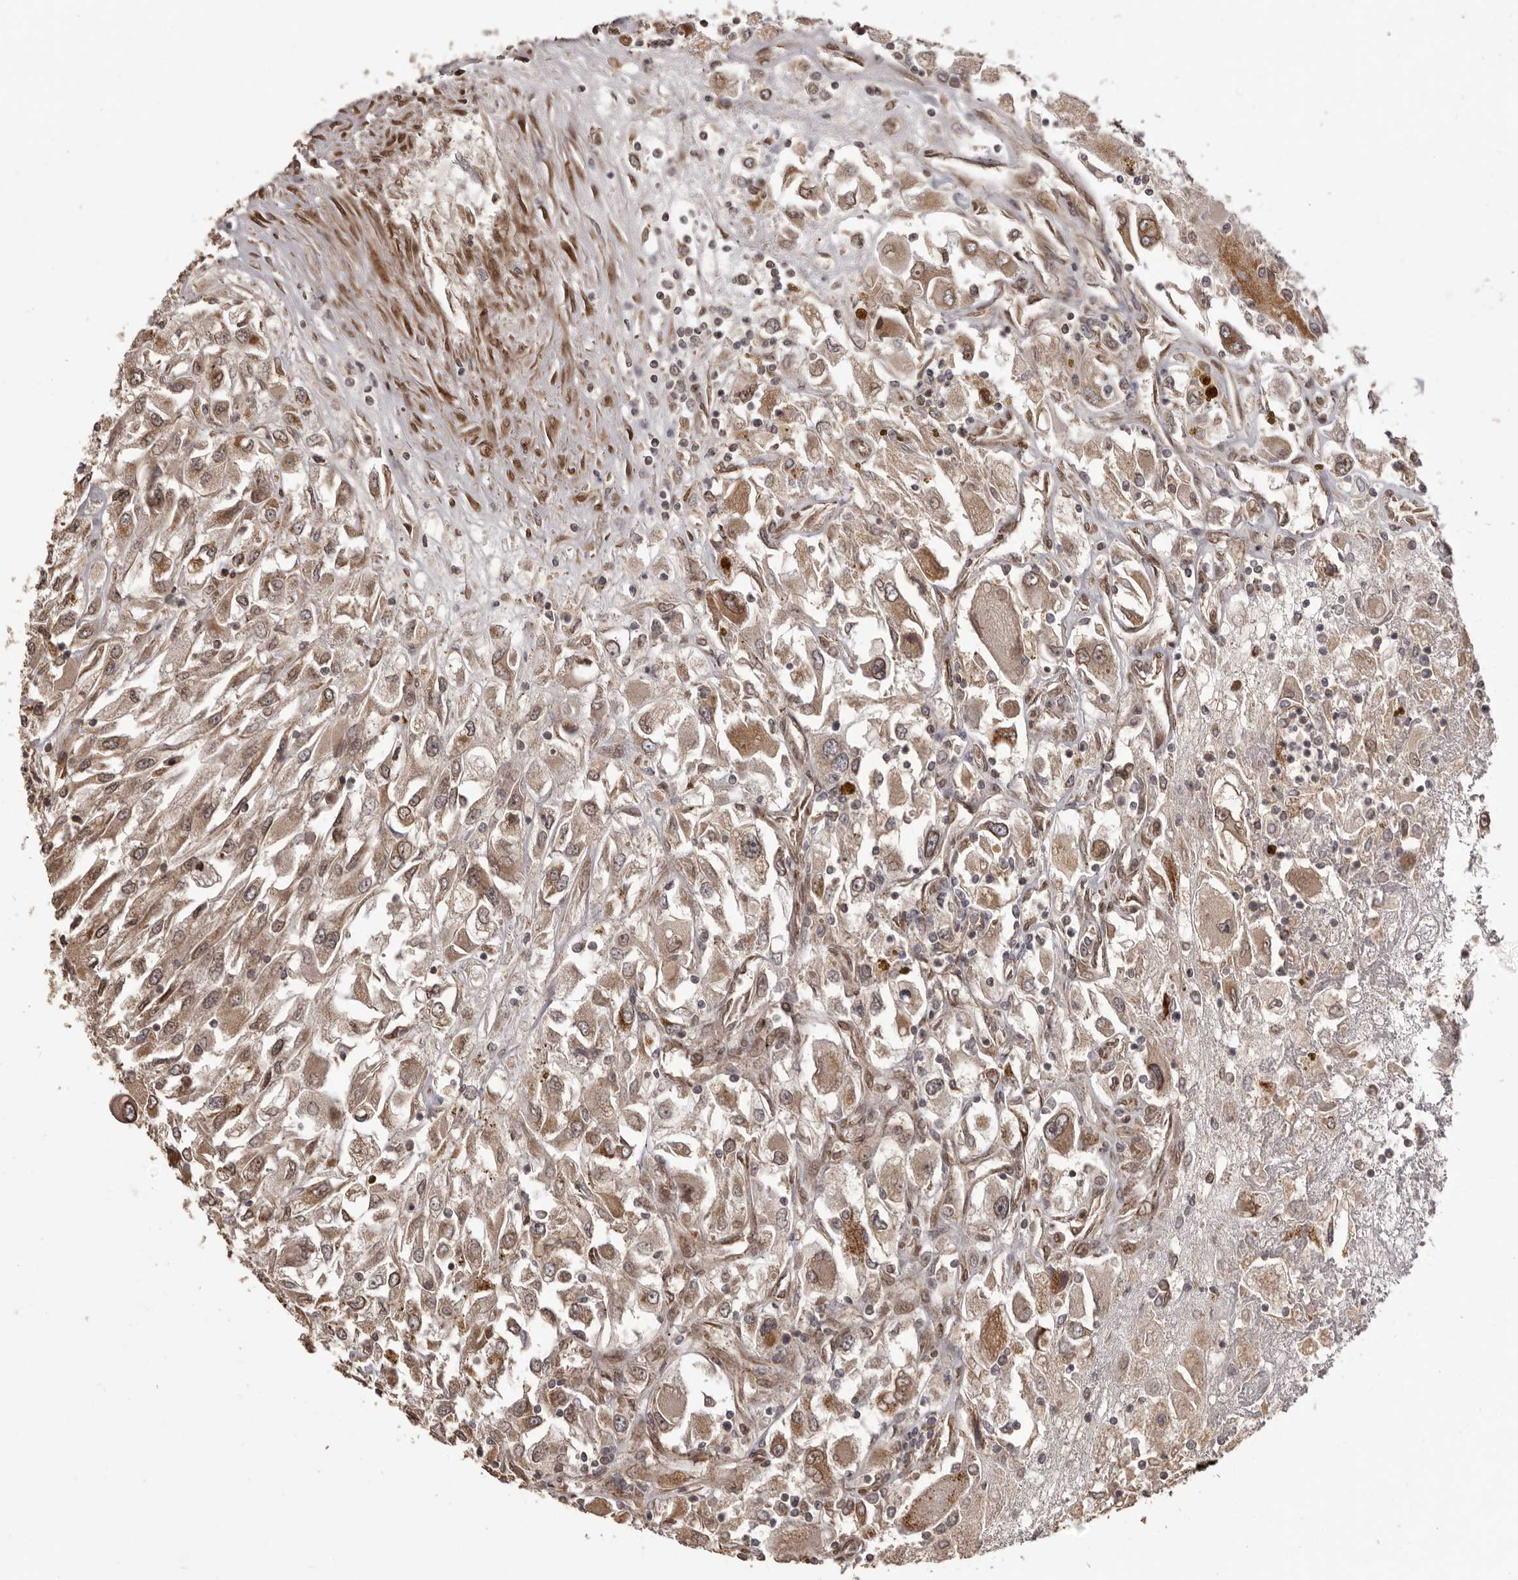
{"staining": {"intensity": "moderate", "quantity": ">75%", "location": "cytoplasmic/membranous"}, "tissue": "renal cancer", "cell_type": "Tumor cells", "image_type": "cancer", "snomed": [{"axis": "morphology", "description": "Adenocarcinoma, NOS"}, {"axis": "topography", "description": "Kidney"}], "caption": "Renal cancer (adenocarcinoma) was stained to show a protein in brown. There is medium levels of moderate cytoplasmic/membranous expression in about >75% of tumor cells.", "gene": "CHRM2", "patient": {"sex": "female", "age": 52}}